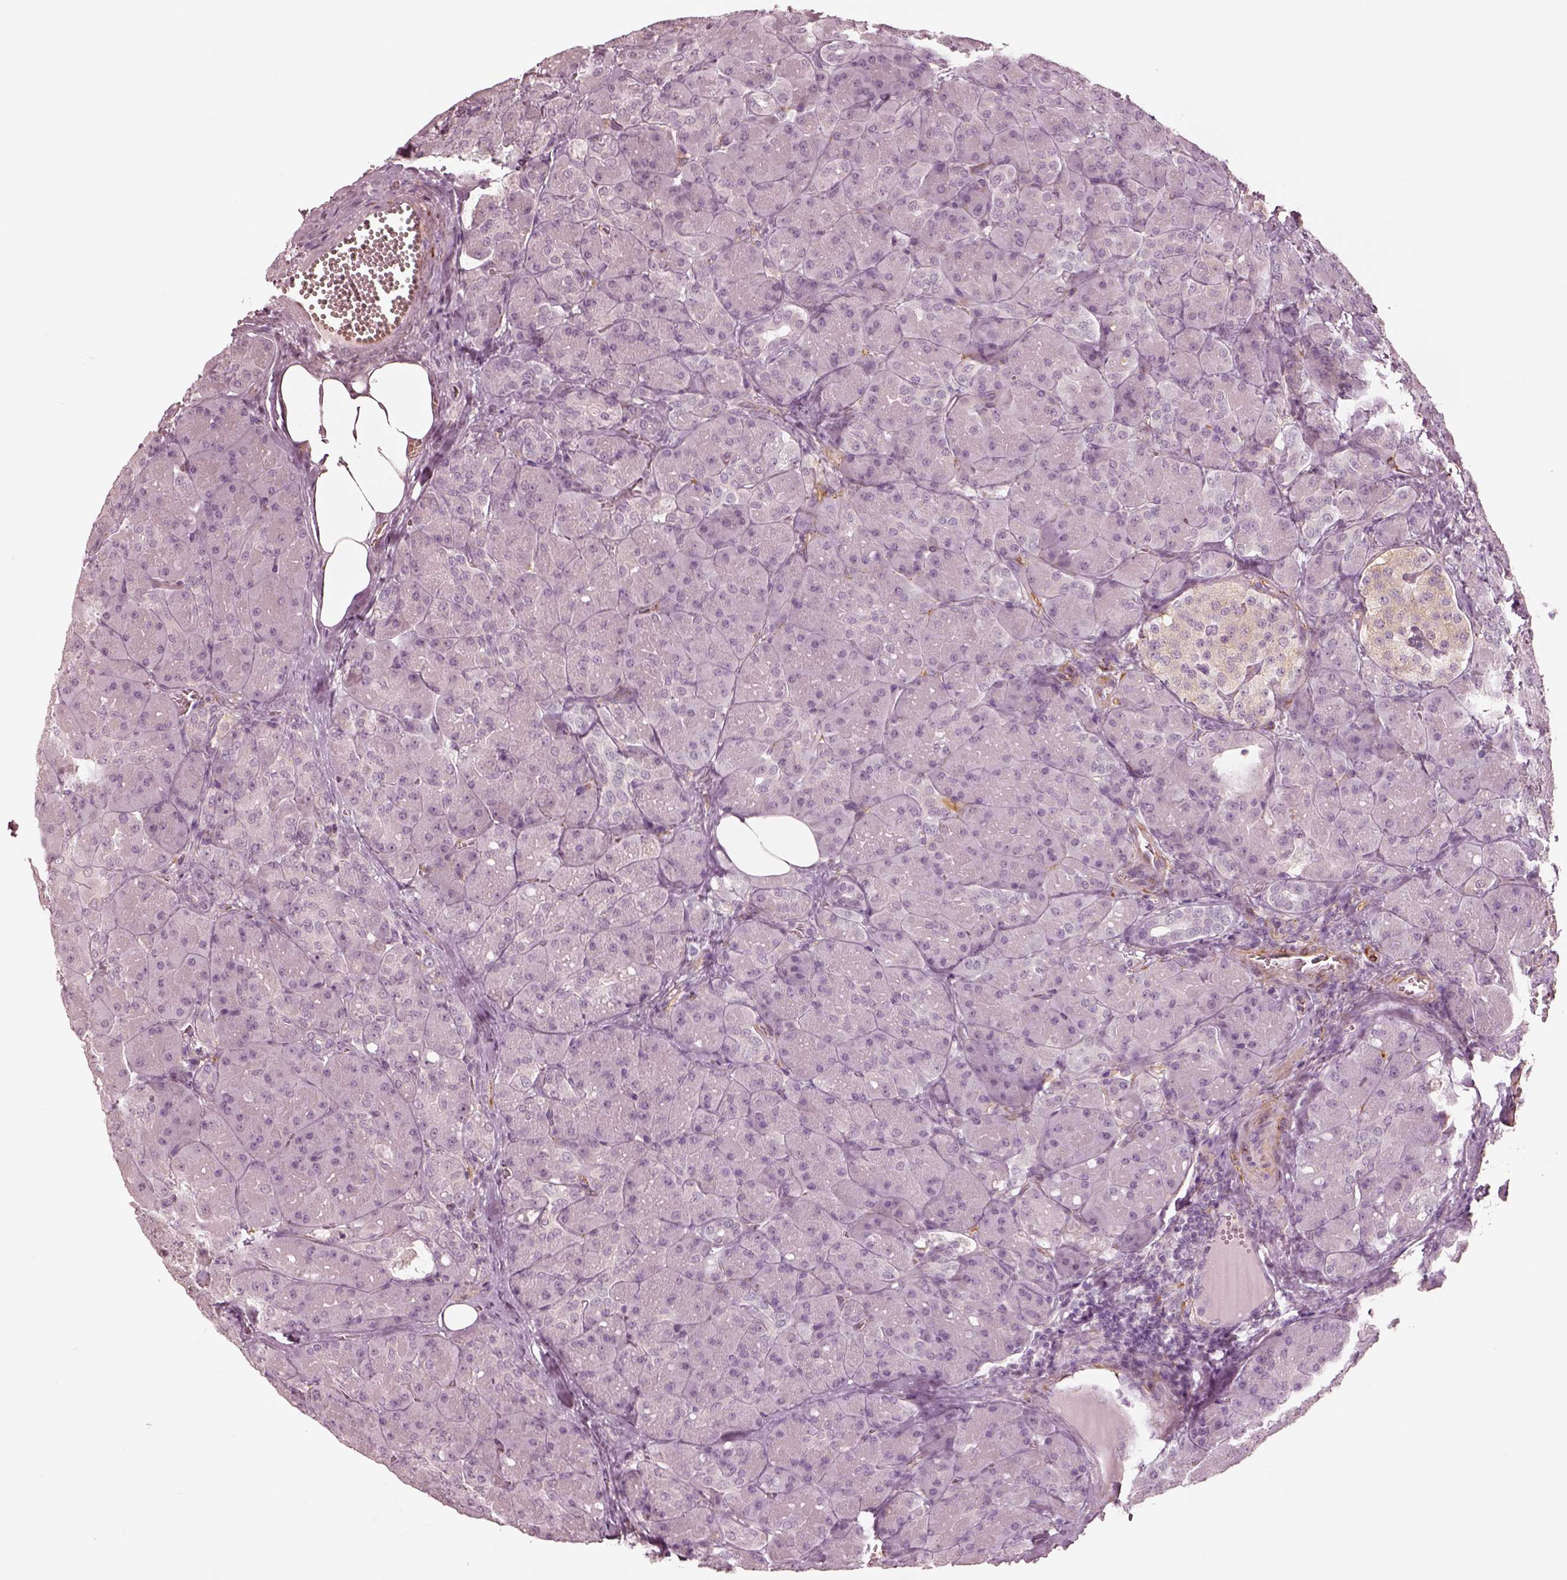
{"staining": {"intensity": "negative", "quantity": "none", "location": "none"}, "tissue": "pancreas", "cell_type": "Exocrine glandular cells", "image_type": "normal", "snomed": [{"axis": "morphology", "description": "Normal tissue, NOS"}, {"axis": "topography", "description": "Pancreas"}], "caption": "Pancreas stained for a protein using immunohistochemistry (IHC) displays no staining exocrine glandular cells.", "gene": "DNAAF9", "patient": {"sex": "male", "age": 55}}